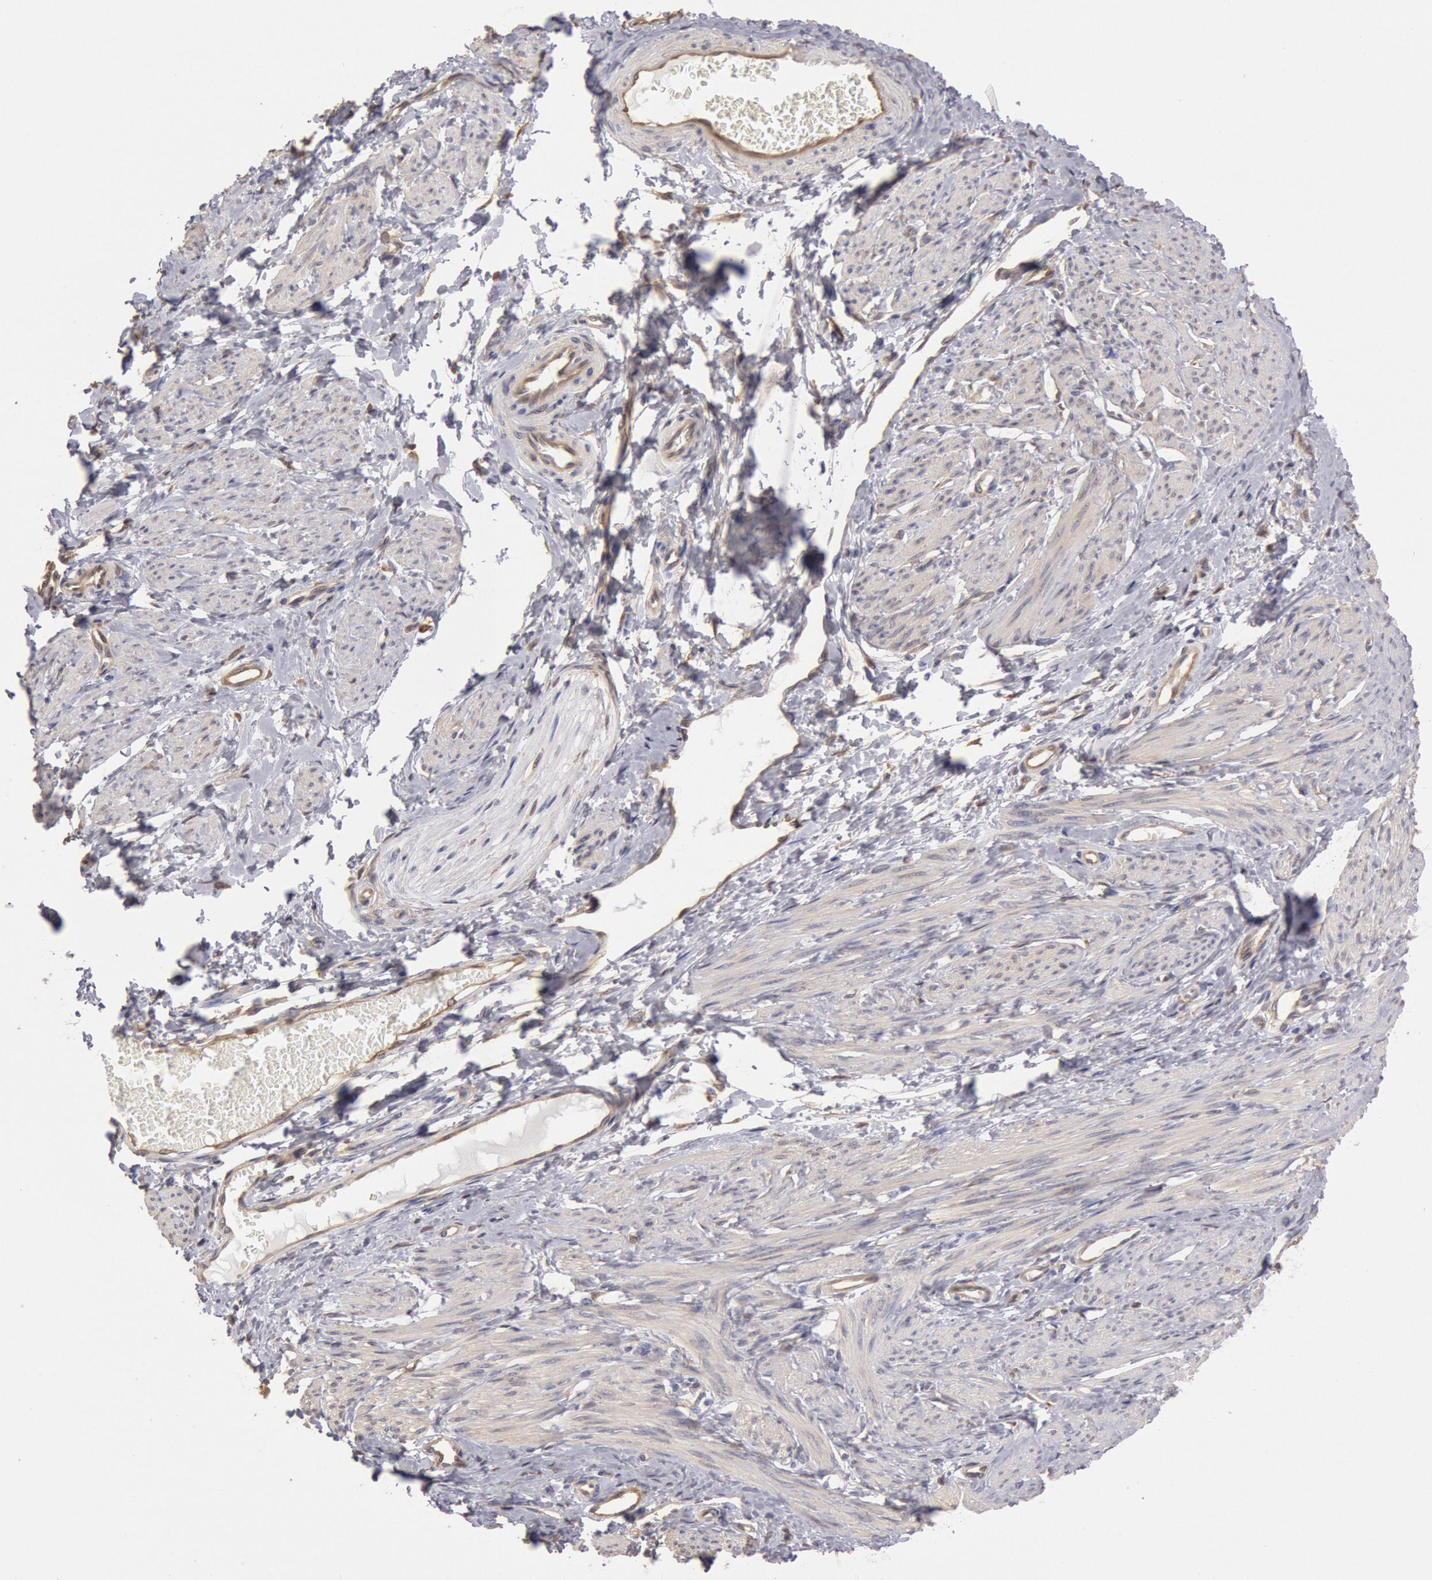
{"staining": {"intensity": "negative", "quantity": "none", "location": "none"}, "tissue": "smooth muscle", "cell_type": "Smooth muscle cells", "image_type": "normal", "snomed": [{"axis": "morphology", "description": "Normal tissue, NOS"}, {"axis": "topography", "description": "Smooth muscle"}, {"axis": "topography", "description": "Uterus"}], "caption": "Image shows no protein expression in smooth muscle cells of unremarkable smooth muscle. The staining is performed using DAB brown chromogen with nuclei counter-stained in using hematoxylin.", "gene": "CCDC50", "patient": {"sex": "female", "age": 39}}